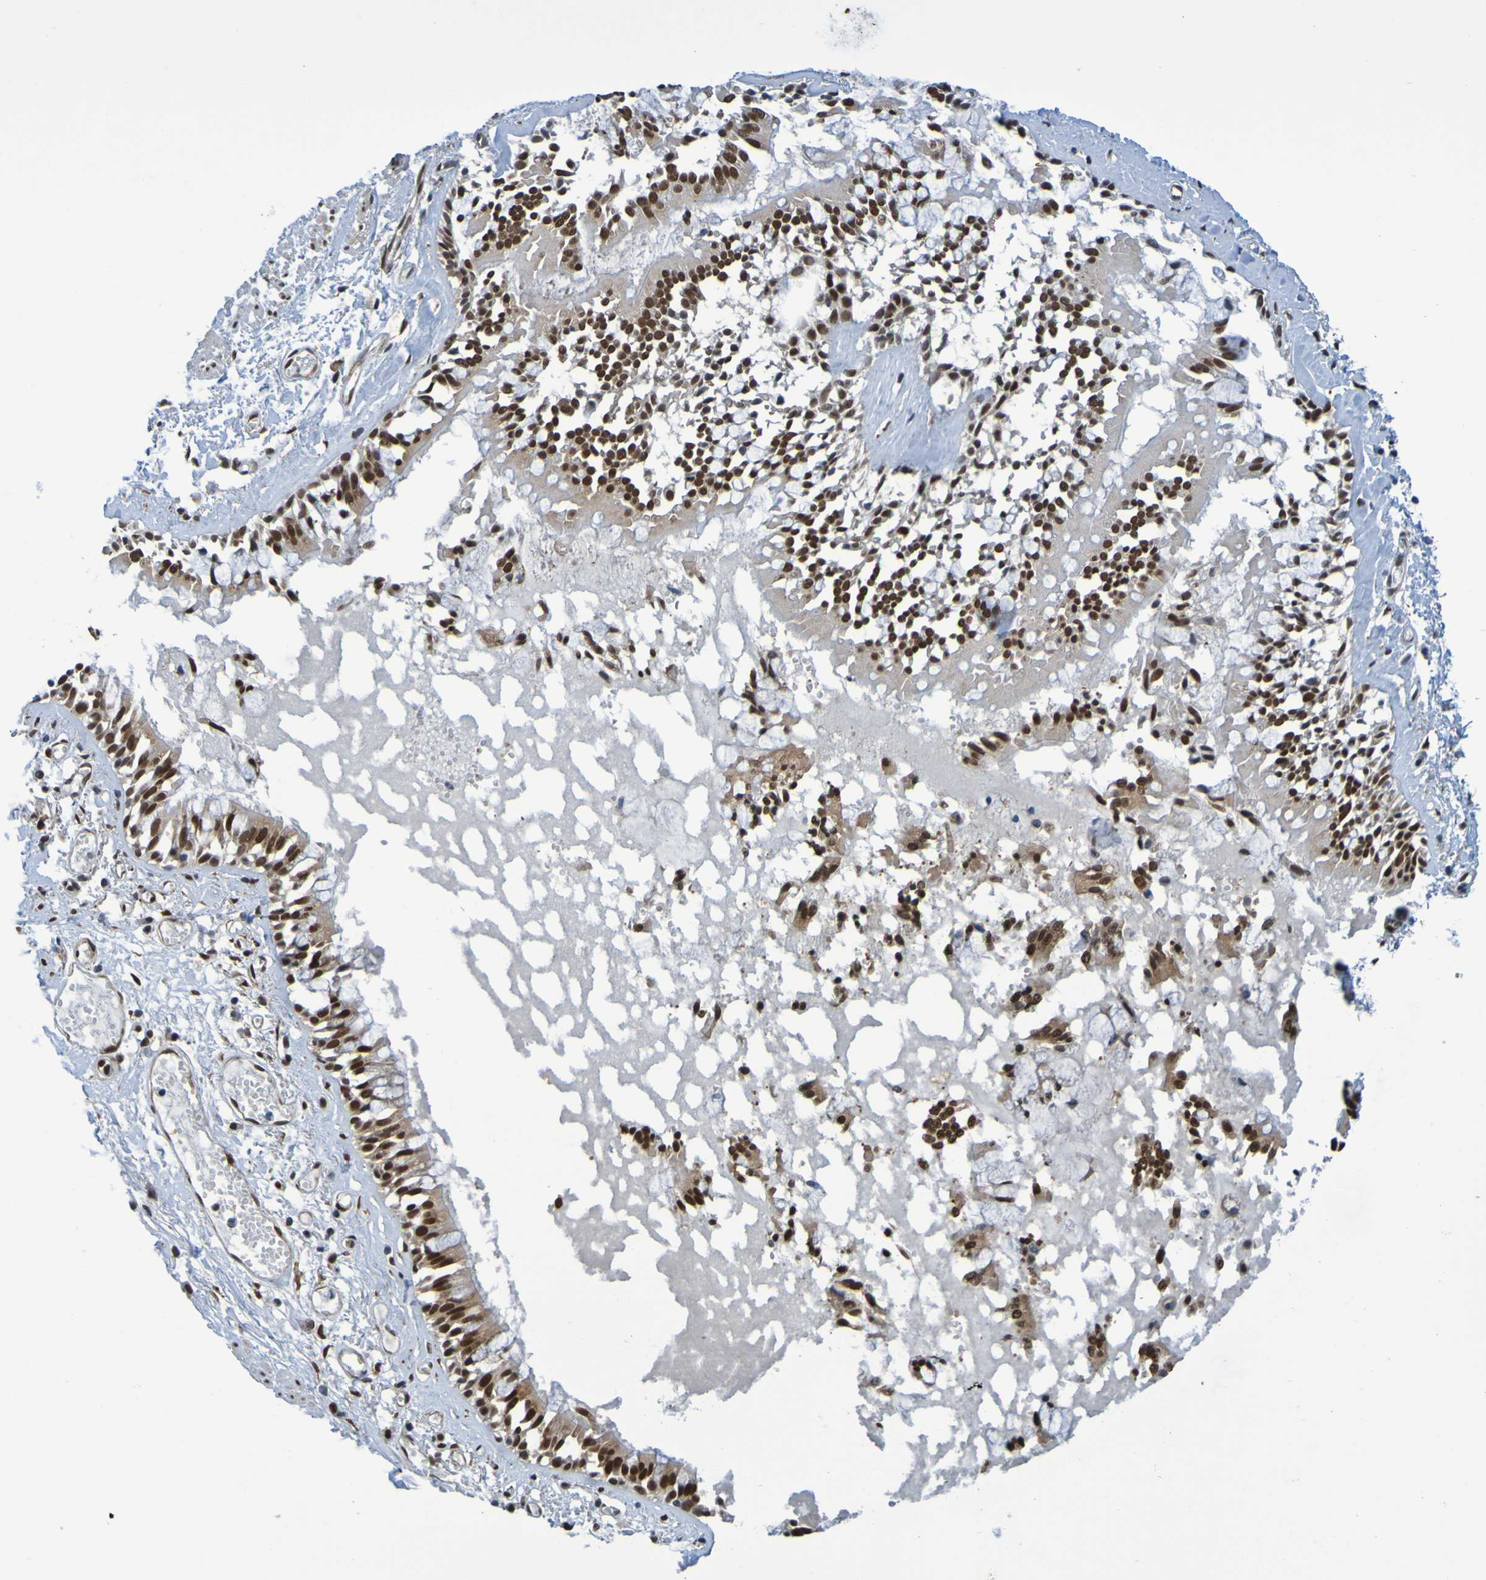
{"staining": {"intensity": "strong", "quantity": ">75%", "location": "nuclear"}, "tissue": "bronchus", "cell_type": "Respiratory epithelial cells", "image_type": "normal", "snomed": [{"axis": "morphology", "description": "Normal tissue, NOS"}, {"axis": "morphology", "description": "Inflammation, NOS"}, {"axis": "topography", "description": "Cartilage tissue"}, {"axis": "topography", "description": "Lung"}], "caption": "A brown stain labels strong nuclear staining of a protein in respiratory epithelial cells of normal human bronchus. The protein is shown in brown color, while the nuclei are stained blue.", "gene": "HDAC2", "patient": {"sex": "male", "age": 71}}